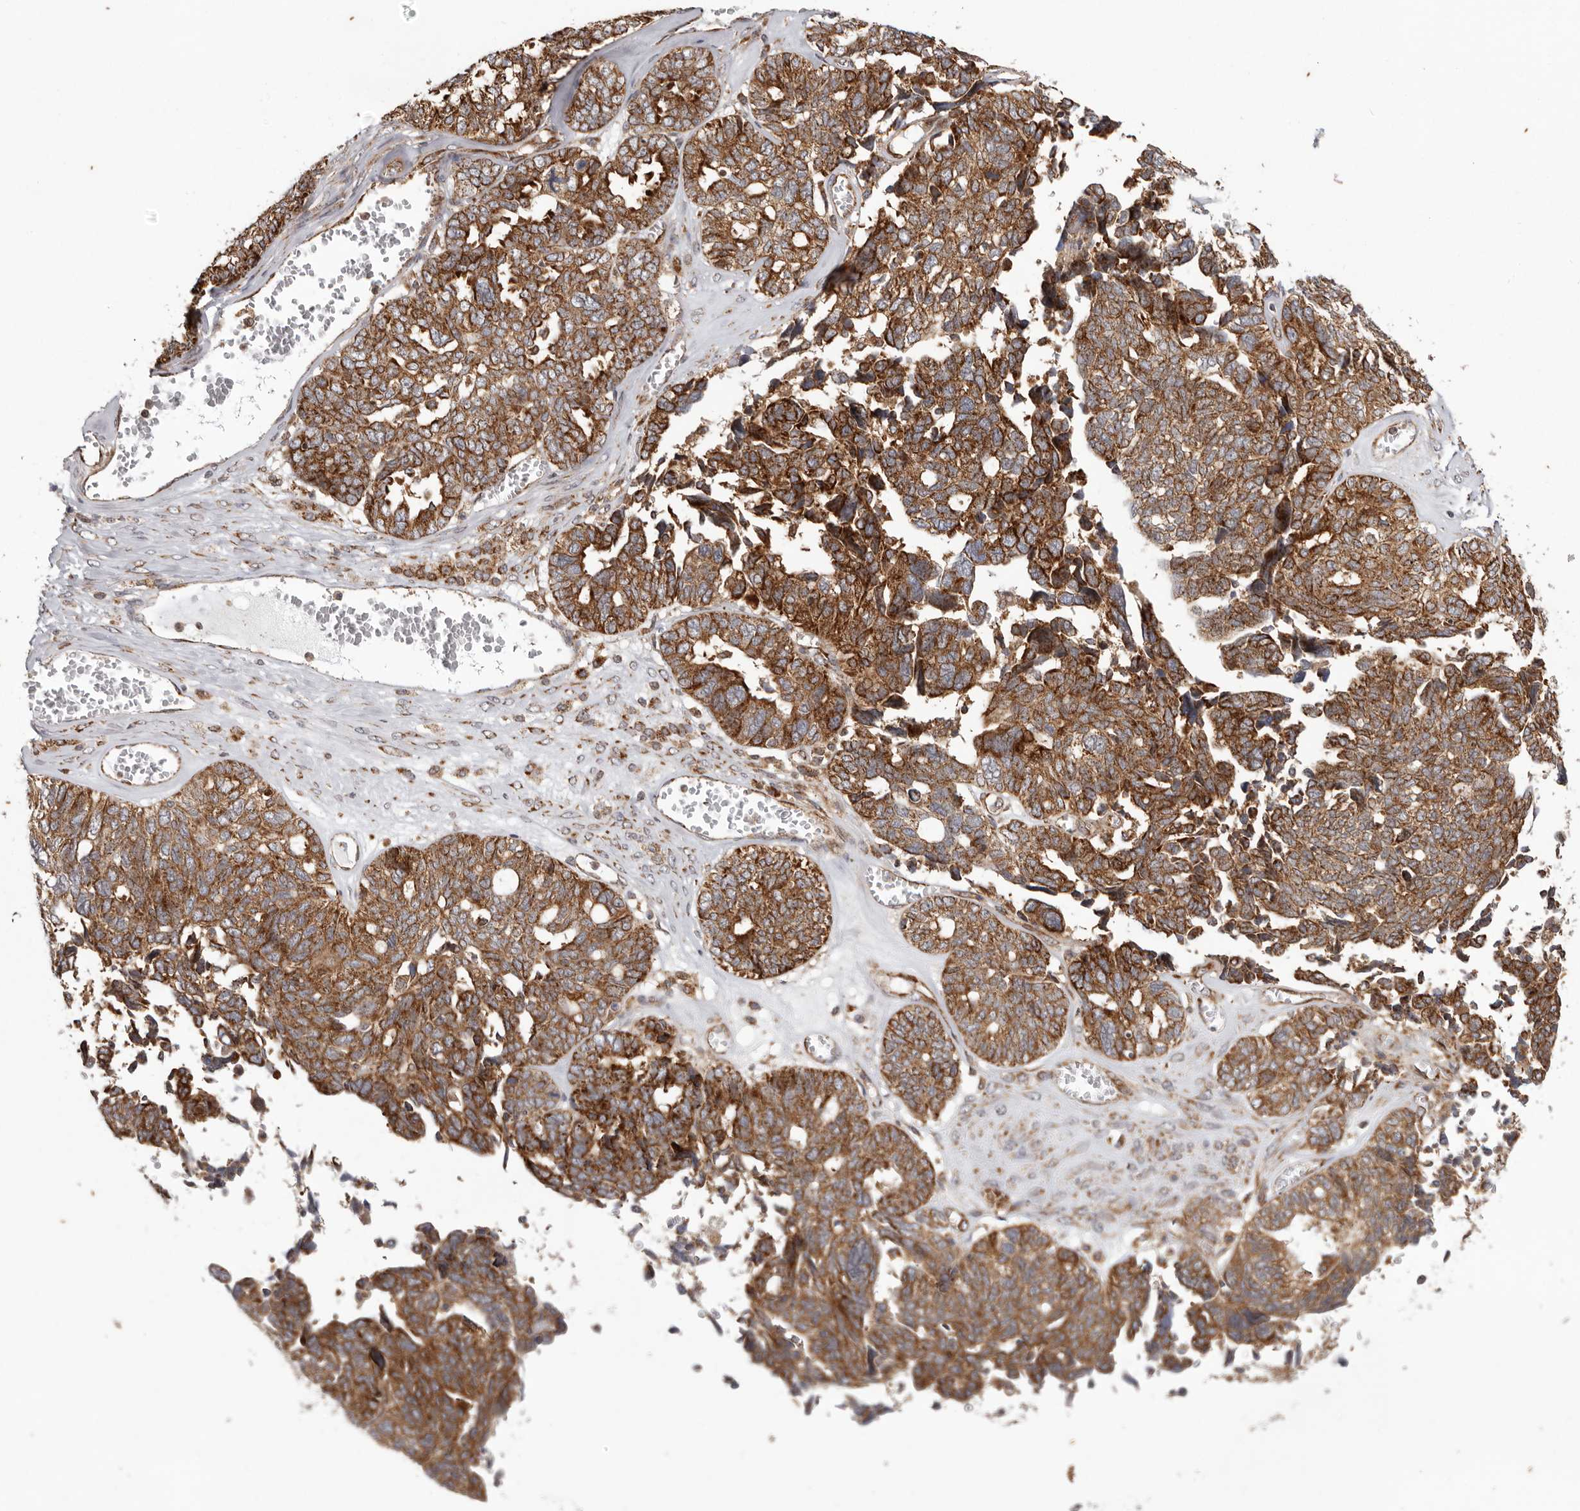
{"staining": {"intensity": "strong", "quantity": ">75%", "location": "cytoplasmic/membranous"}, "tissue": "ovarian cancer", "cell_type": "Tumor cells", "image_type": "cancer", "snomed": [{"axis": "morphology", "description": "Cystadenocarcinoma, serous, NOS"}, {"axis": "topography", "description": "Ovary"}], "caption": "This photomicrograph displays ovarian cancer (serous cystadenocarcinoma) stained with immunohistochemistry (IHC) to label a protein in brown. The cytoplasmic/membranous of tumor cells show strong positivity for the protein. Nuclei are counter-stained blue.", "gene": "MRPS10", "patient": {"sex": "female", "age": 79}}